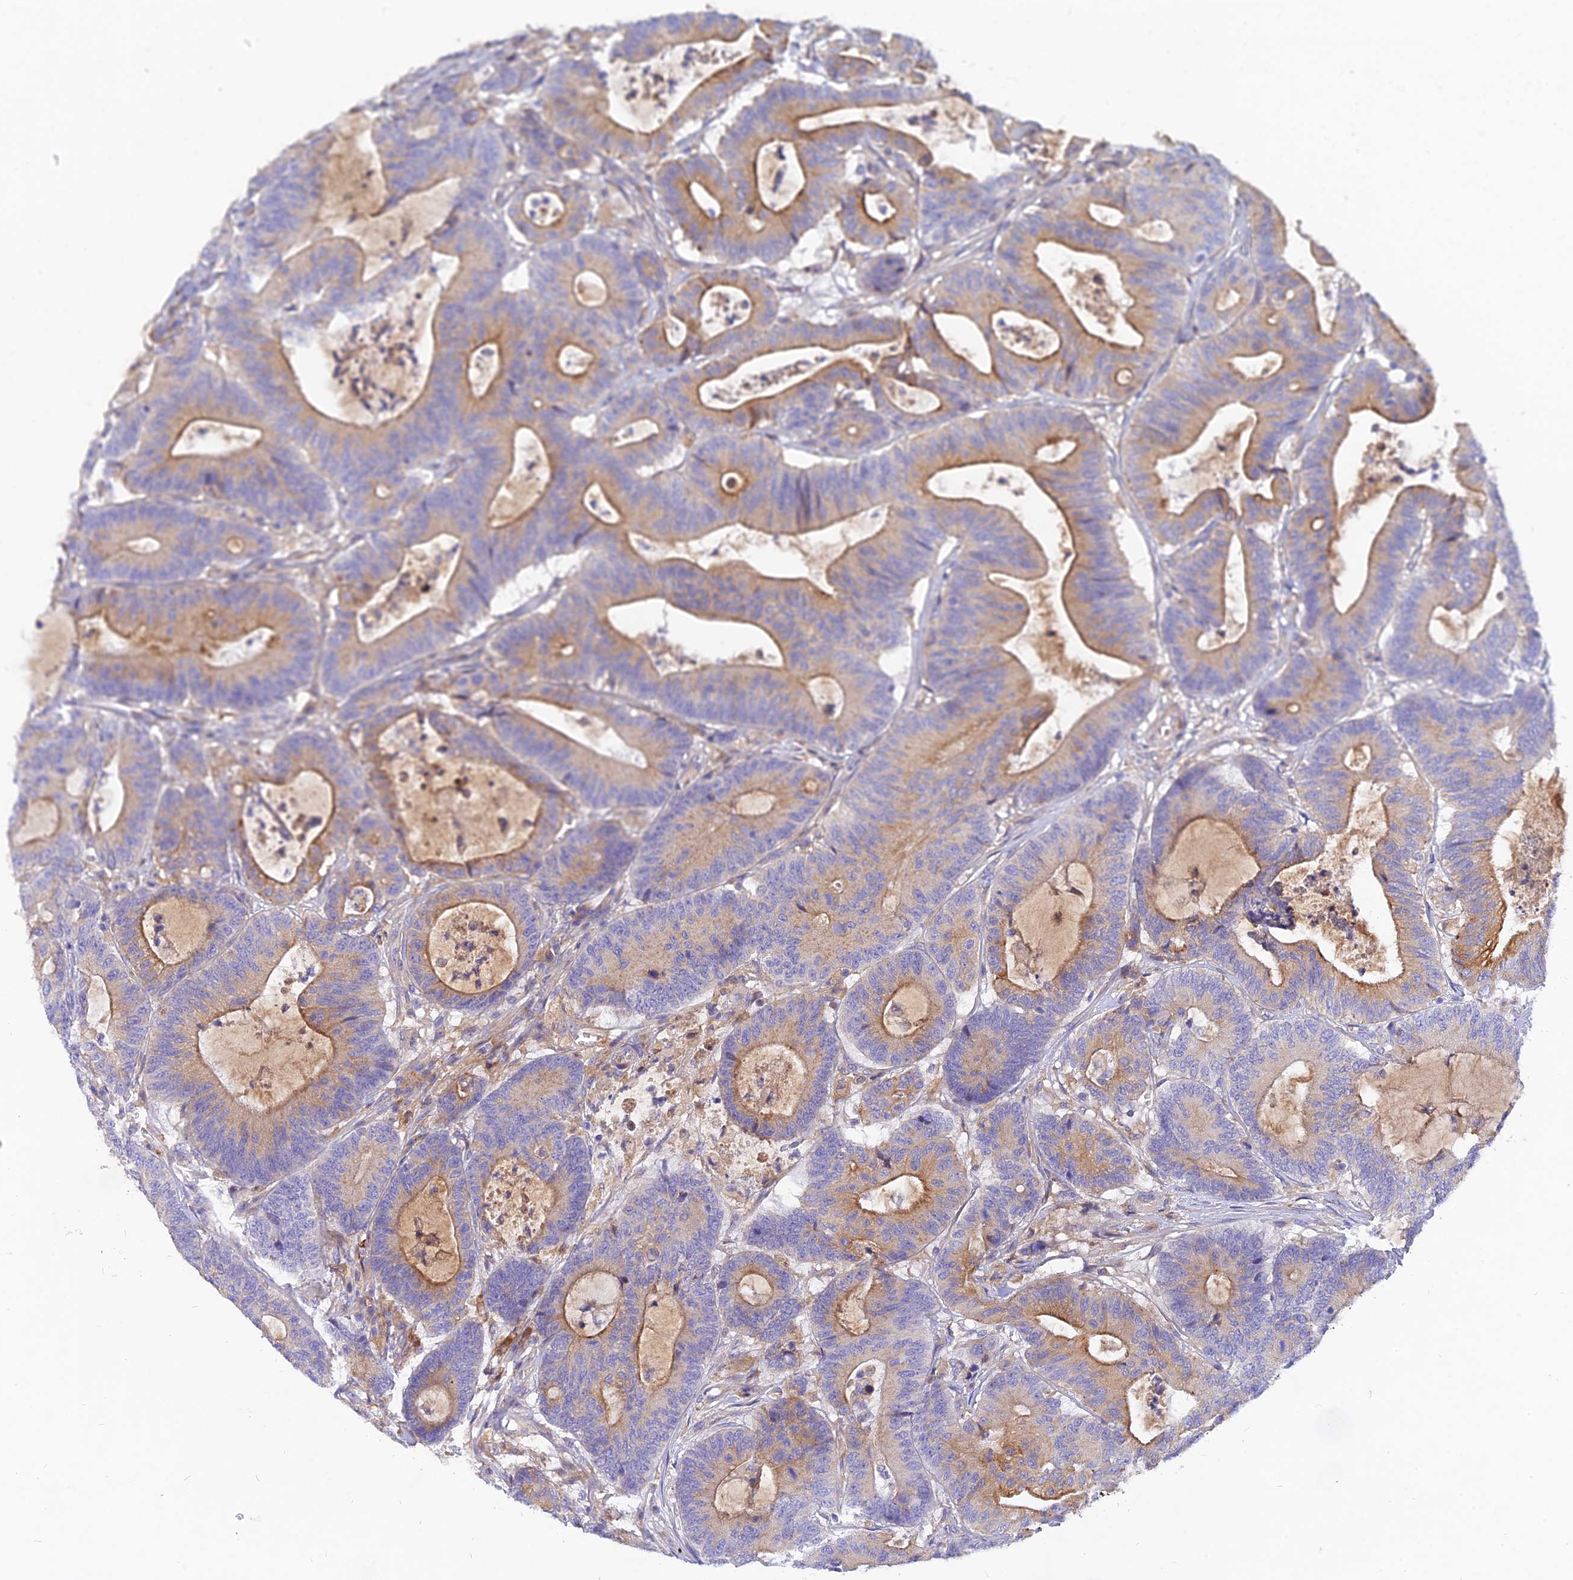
{"staining": {"intensity": "moderate", "quantity": "25%-75%", "location": "cytoplasmic/membranous"}, "tissue": "colorectal cancer", "cell_type": "Tumor cells", "image_type": "cancer", "snomed": [{"axis": "morphology", "description": "Adenocarcinoma, NOS"}, {"axis": "topography", "description": "Colon"}], "caption": "A photomicrograph showing moderate cytoplasmic/membranous staining in approximately 25%-75% of tumor cells in colorectal cancer, as visualized by brown immunohistochemical staining.", "gene": "MROH1", "patient": {"sex": "female", "age": 84}}